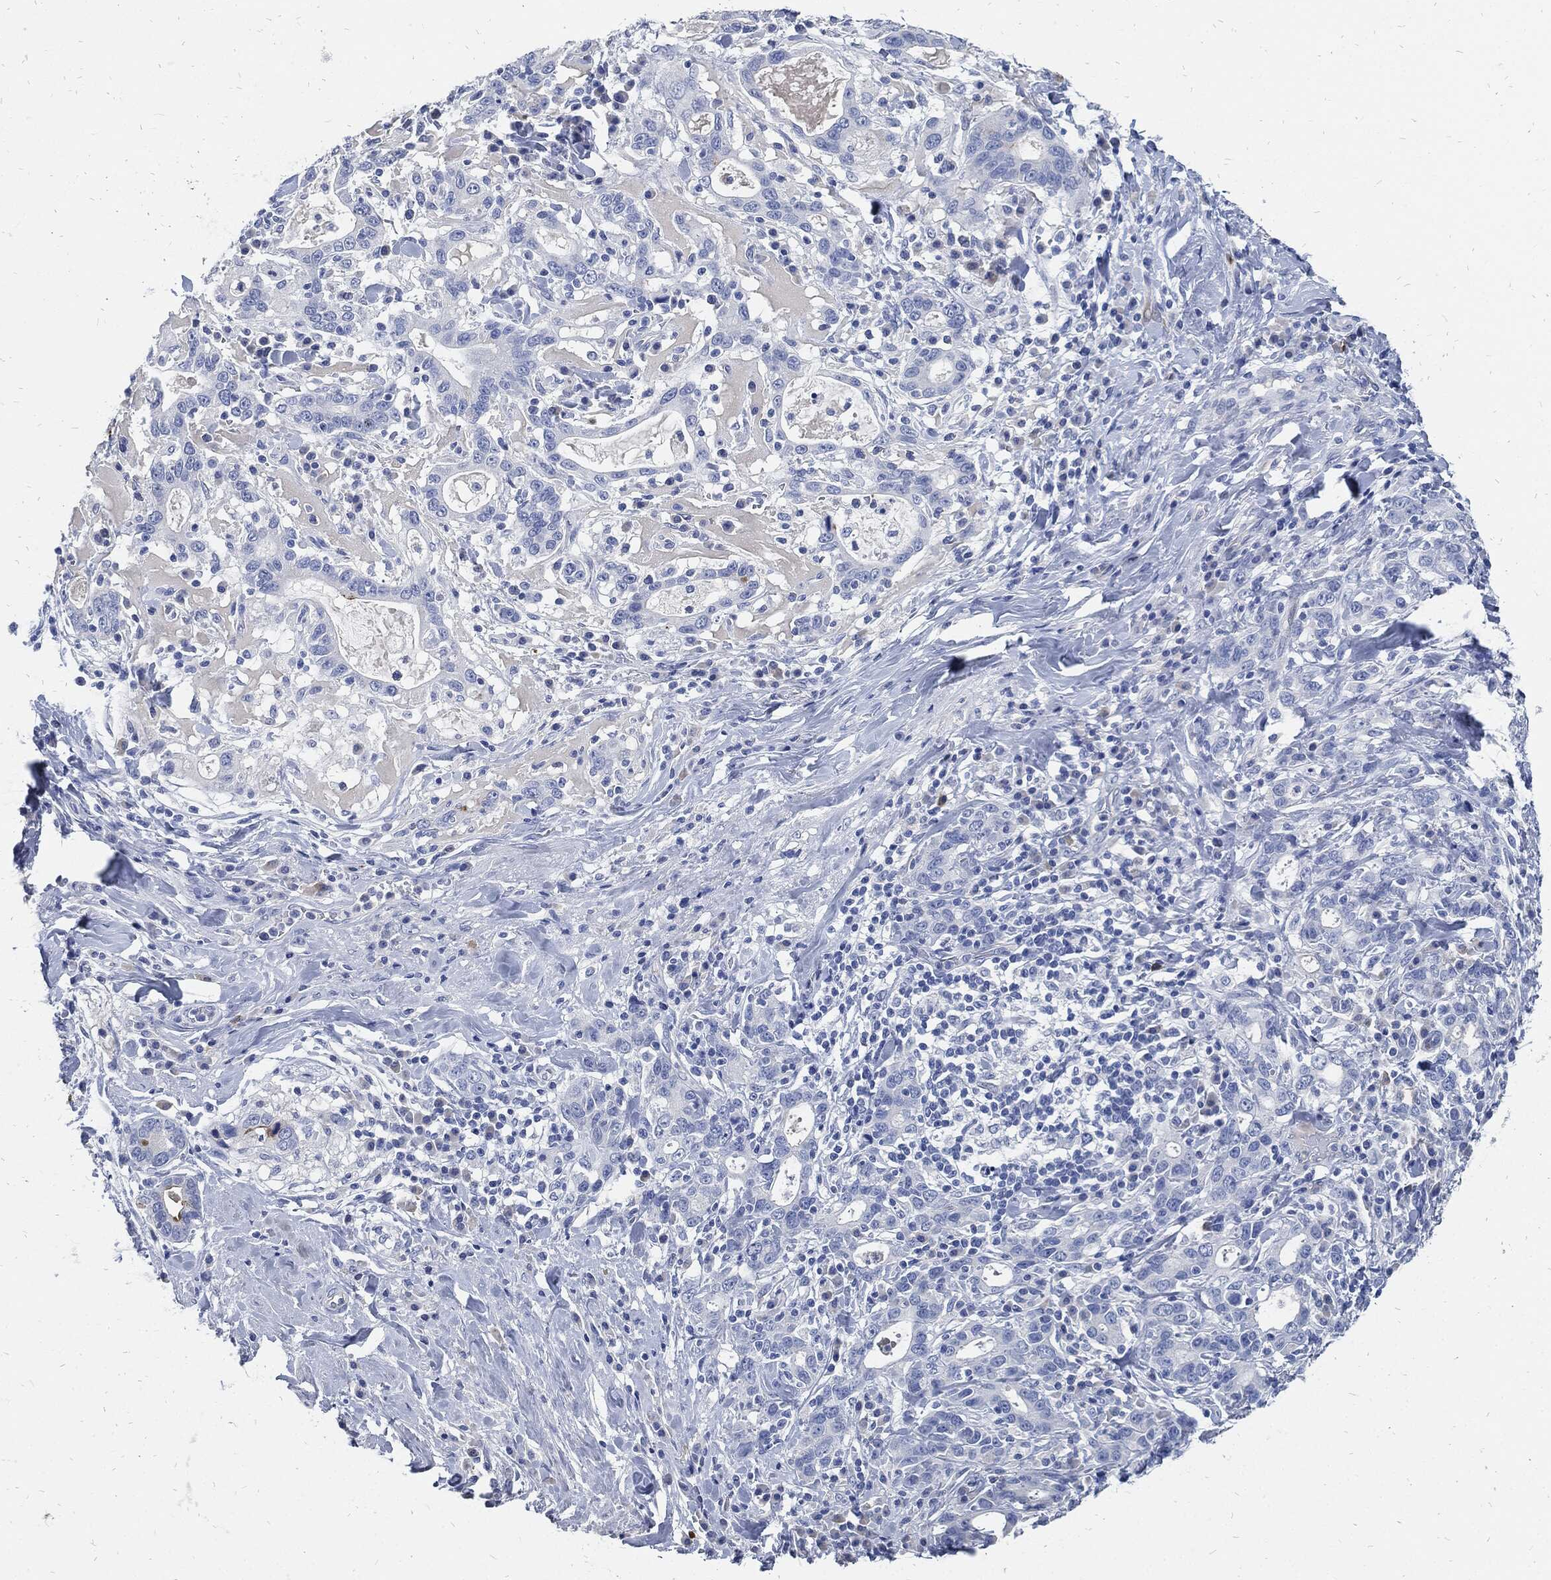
{"staining": {"intensity": "negative", "quantity": "none", "location": "none"}, "tissue": "stomach cancer", "cell_type": "Tumor cells", "image_type": "cancer", "snomed": [{"axis": "morphology", "description": "Adenocarcinoma, NOS"}, {"axis": "topography", "description": "Stomach"}], "caption": "This is an IHC micrograph of human stomach adenocarcinoma. There is no expression in tumor cells.", "gene": "FABP4", "patient": {"sex": "male", "age": 79}}